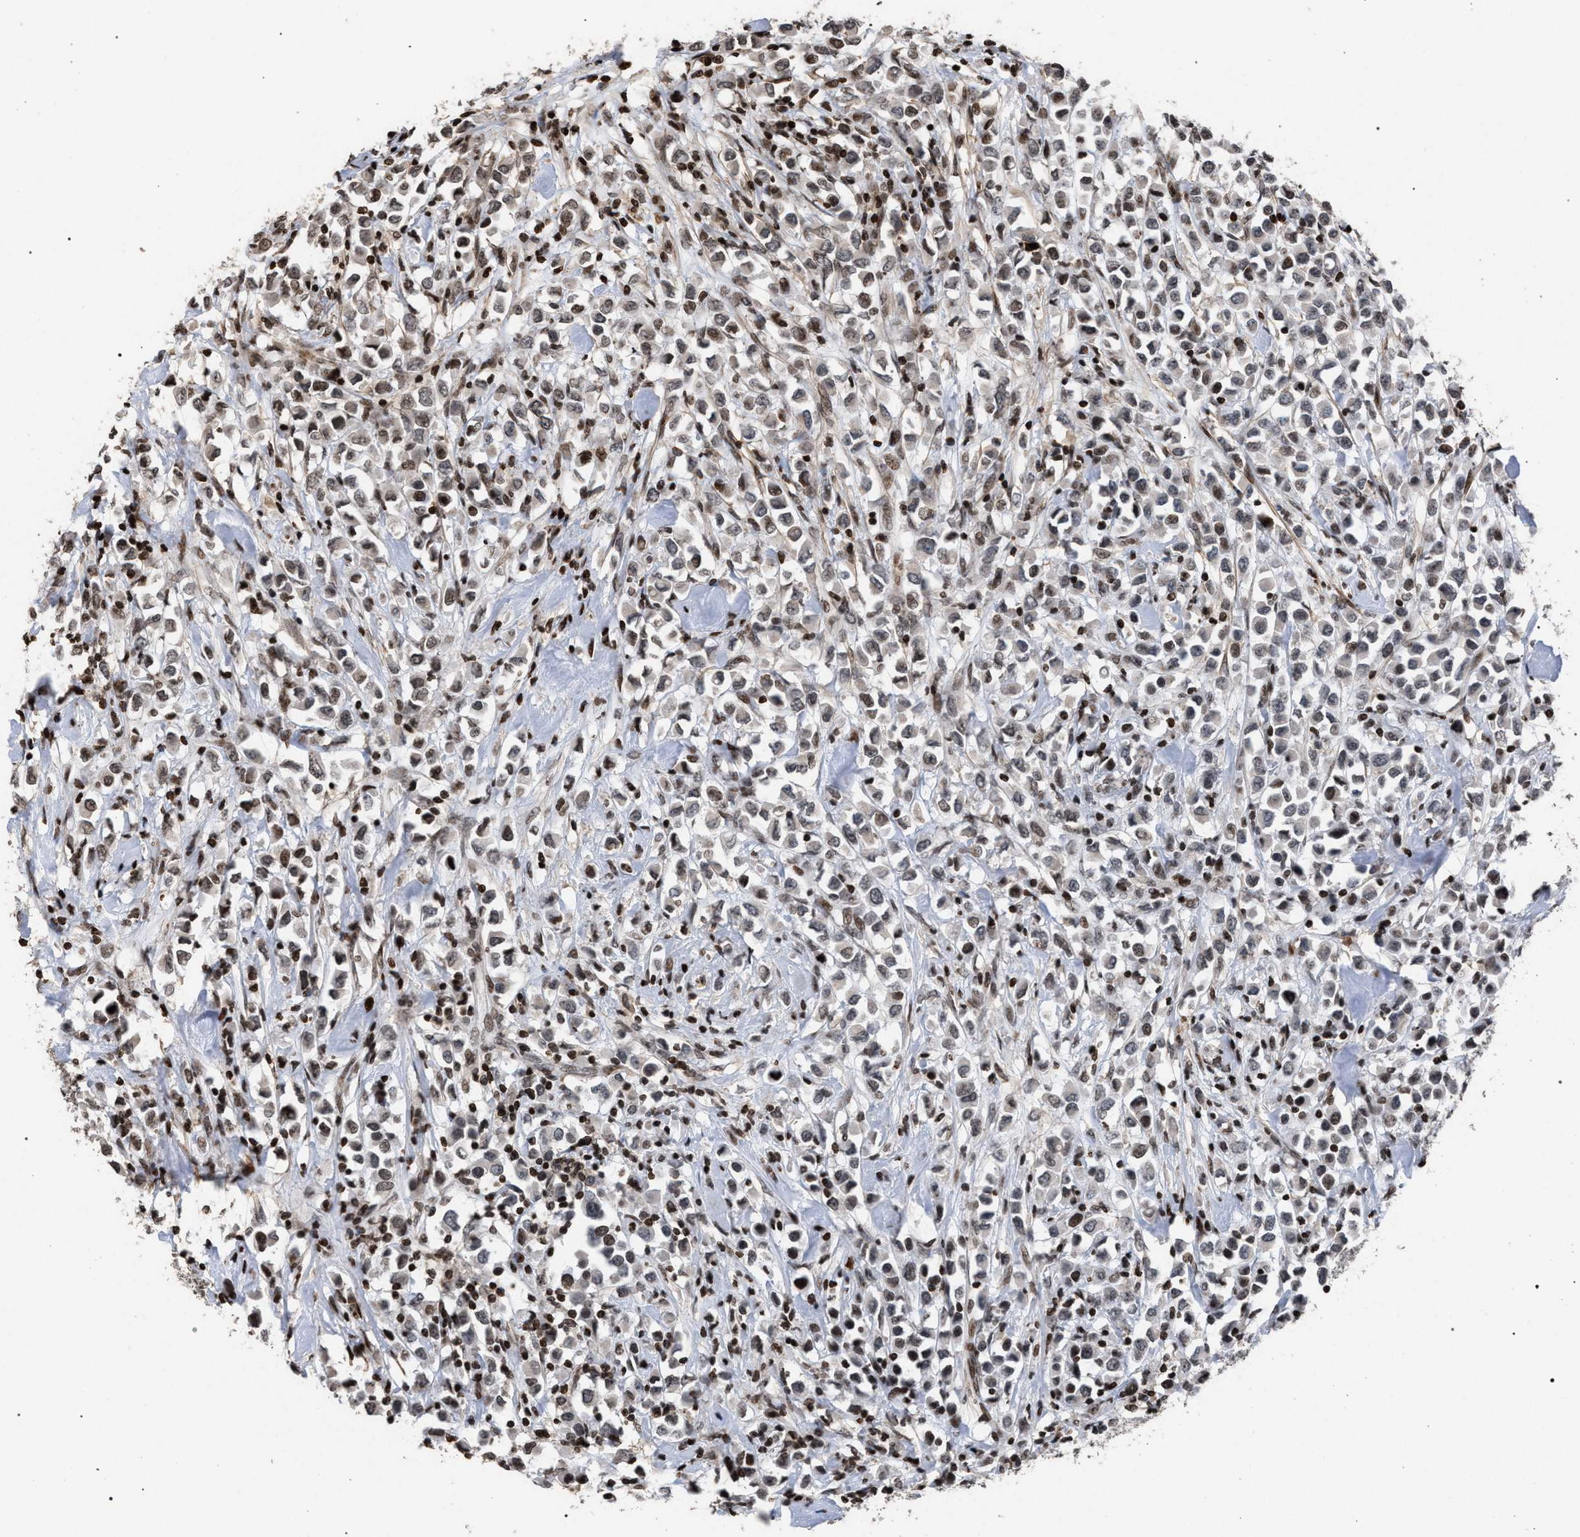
{"staining": {"intensity": "weak", "quantity": ">75%", "location": "nuclear"}, "tissue": "breast cancer", "cell_type": "Tumor cells", "image_type": "cancer", "snomed": [{"axis": "morphology", "description": "Duct carcinoma"}, {"axis": "topography", "description": "Breast"}], "caption": "Weak nuclear positivity for a protein is seen in approximately >75% of tumor cells of breast cancer using immunohistochemistry (IHC).", "gene": "FOXD3", "patient": {"sex": "female", "age": 61}}